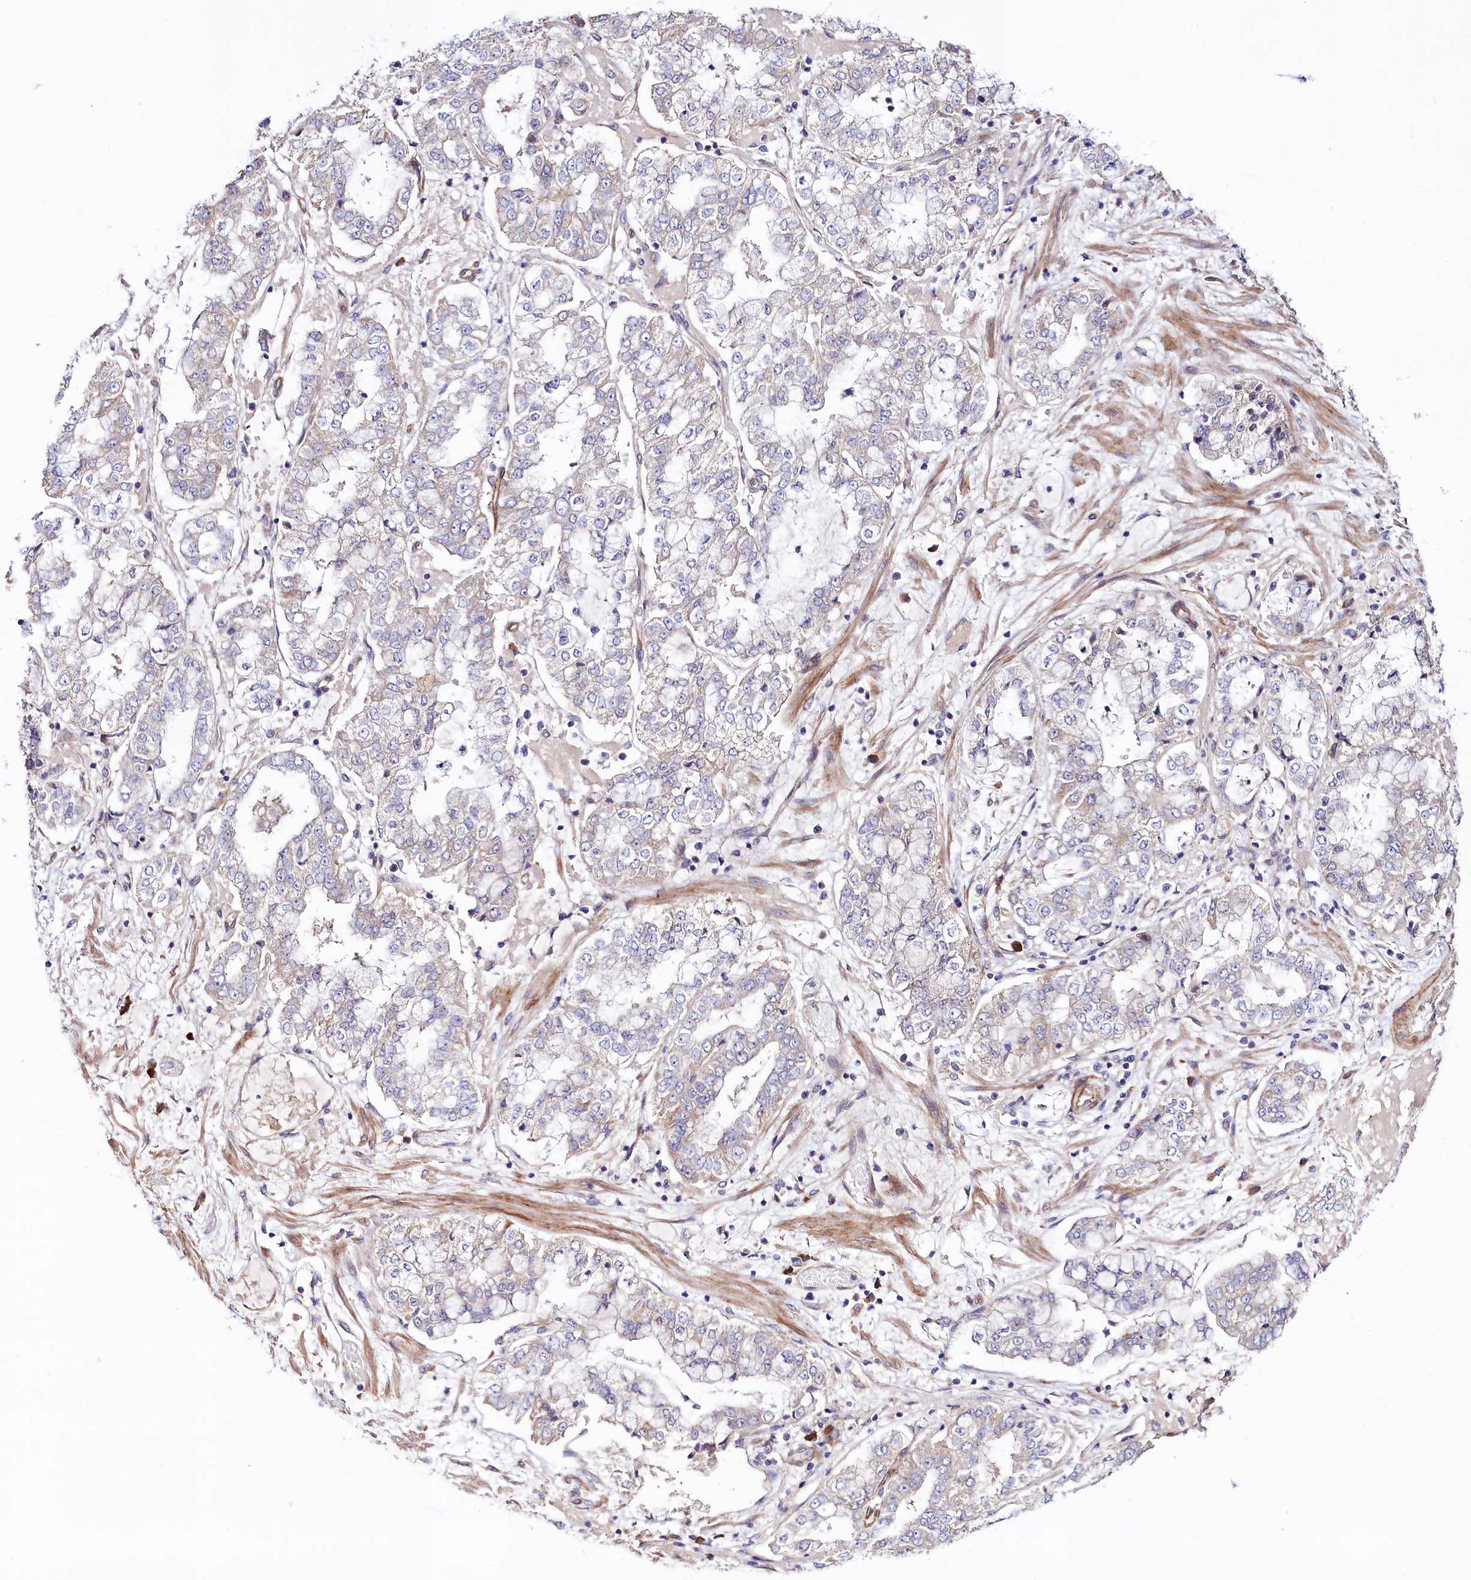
{"staining": {"intensity": "negative", "quantity": "none", "location": "none"}, "tissue": "stomach cancer", "cell_type": "Tumor cells", "image_type": "cancer", "snomed": [{"axis": "morphology", "description": "Adenocarcinoma, NOS"}, {"axis": "topography", "description": "Stomach"}], "caption": "This is a micrograph of IHC staining of stomach adenocarcinoma, which shows no expression in tumor cells.", "gene": "SPATS2", "patient": {"sex": "male", "age": 76}}